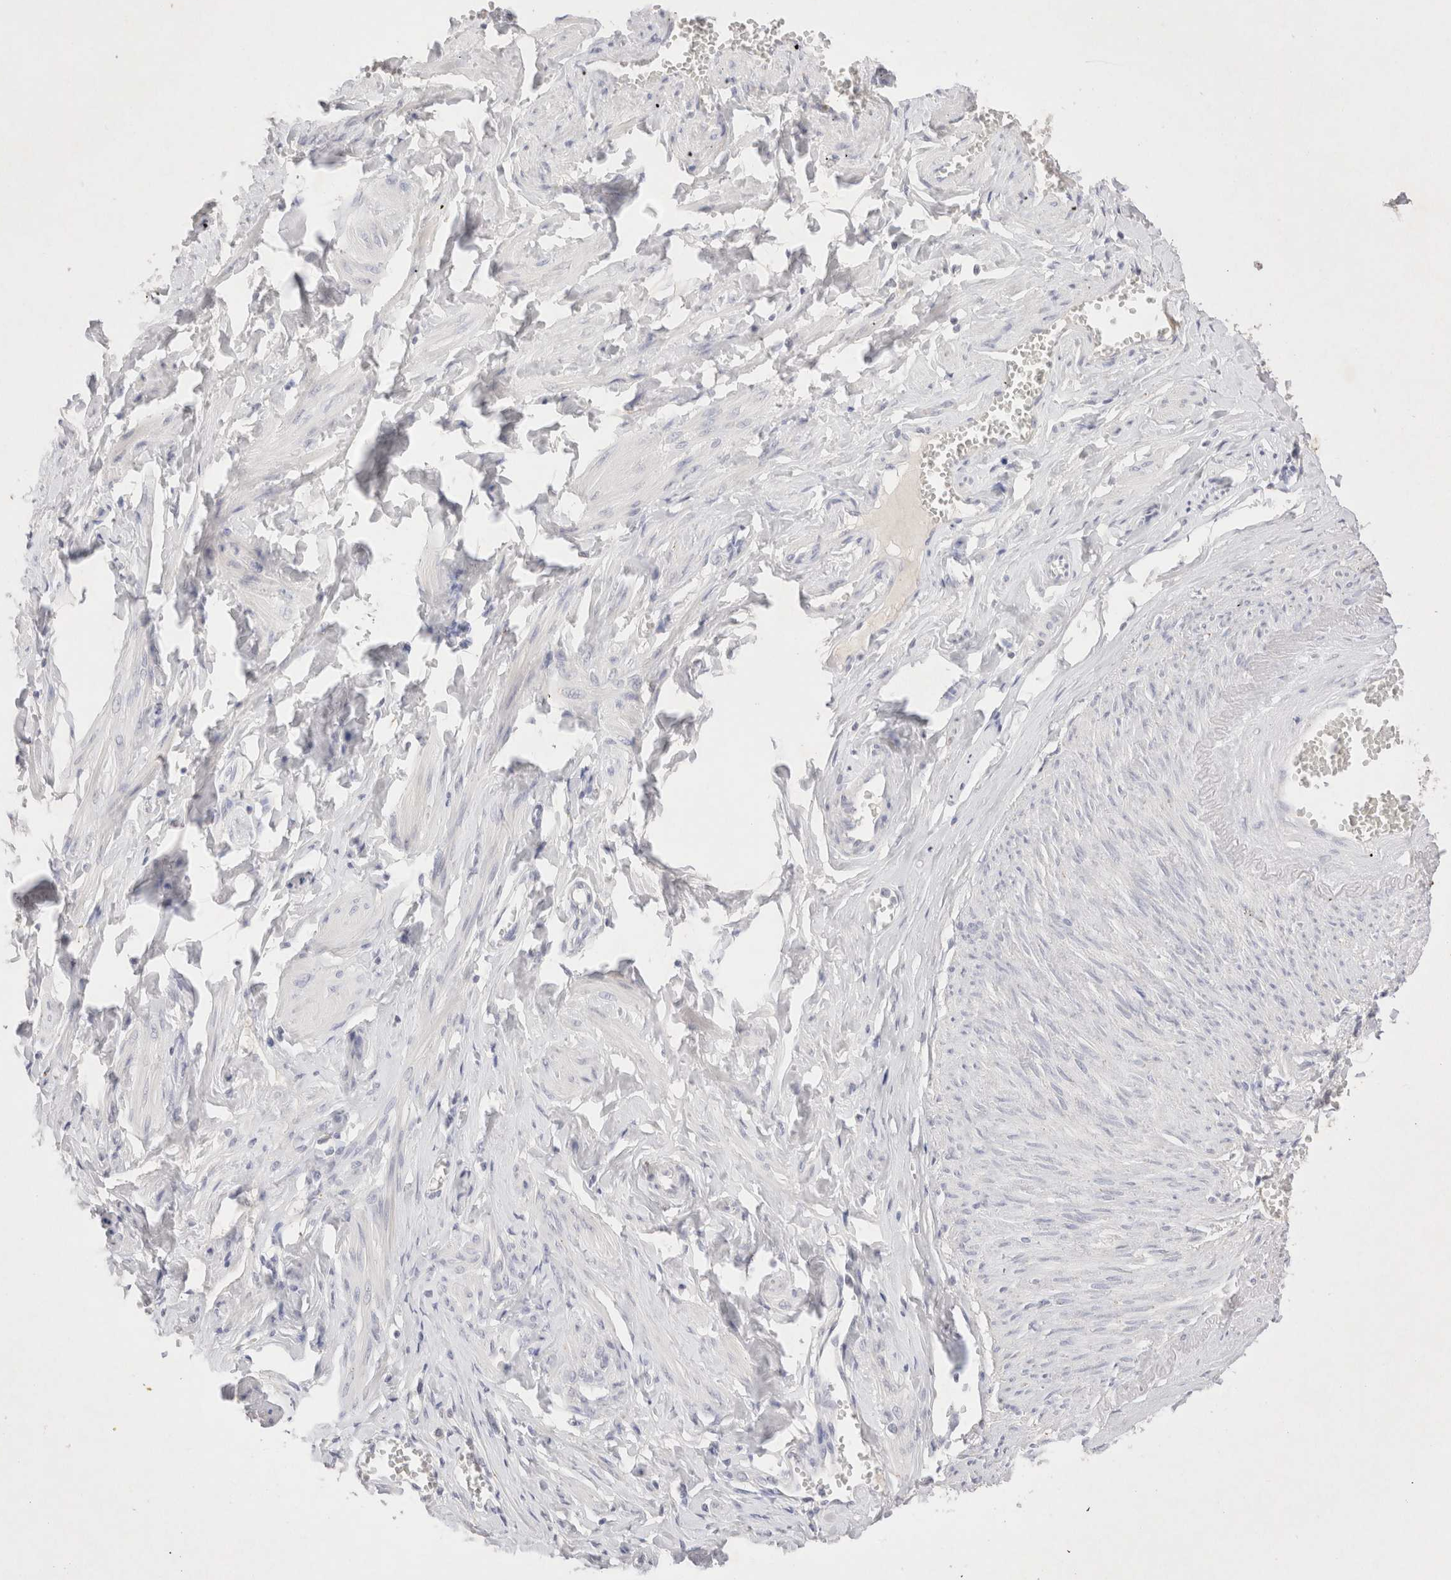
{"staining": {"intensity": "negative", "quantity": "none", "location": "none"}, "tissue": "adipose tissue", "cell_type": "Adipocytes", "image_type": "normal", "snomed": [{"axis": "morphology", "description": "Normal tissue, NOS"}, {"axis": "topography", "description": "Vascular tissue"}, {"axis": "topography", "description": "Fallopian tube"}, {"axis": "topography", "description": "Ovary"}], "caption": "DAB (3,3'-diaminobenzidine) immunohistochemical staining of unremarkable adipose tissue demonstrates no significant expression in adipocytes.", "gene": "EPCAM", "patient": {"sex": "female", "age": 67}}